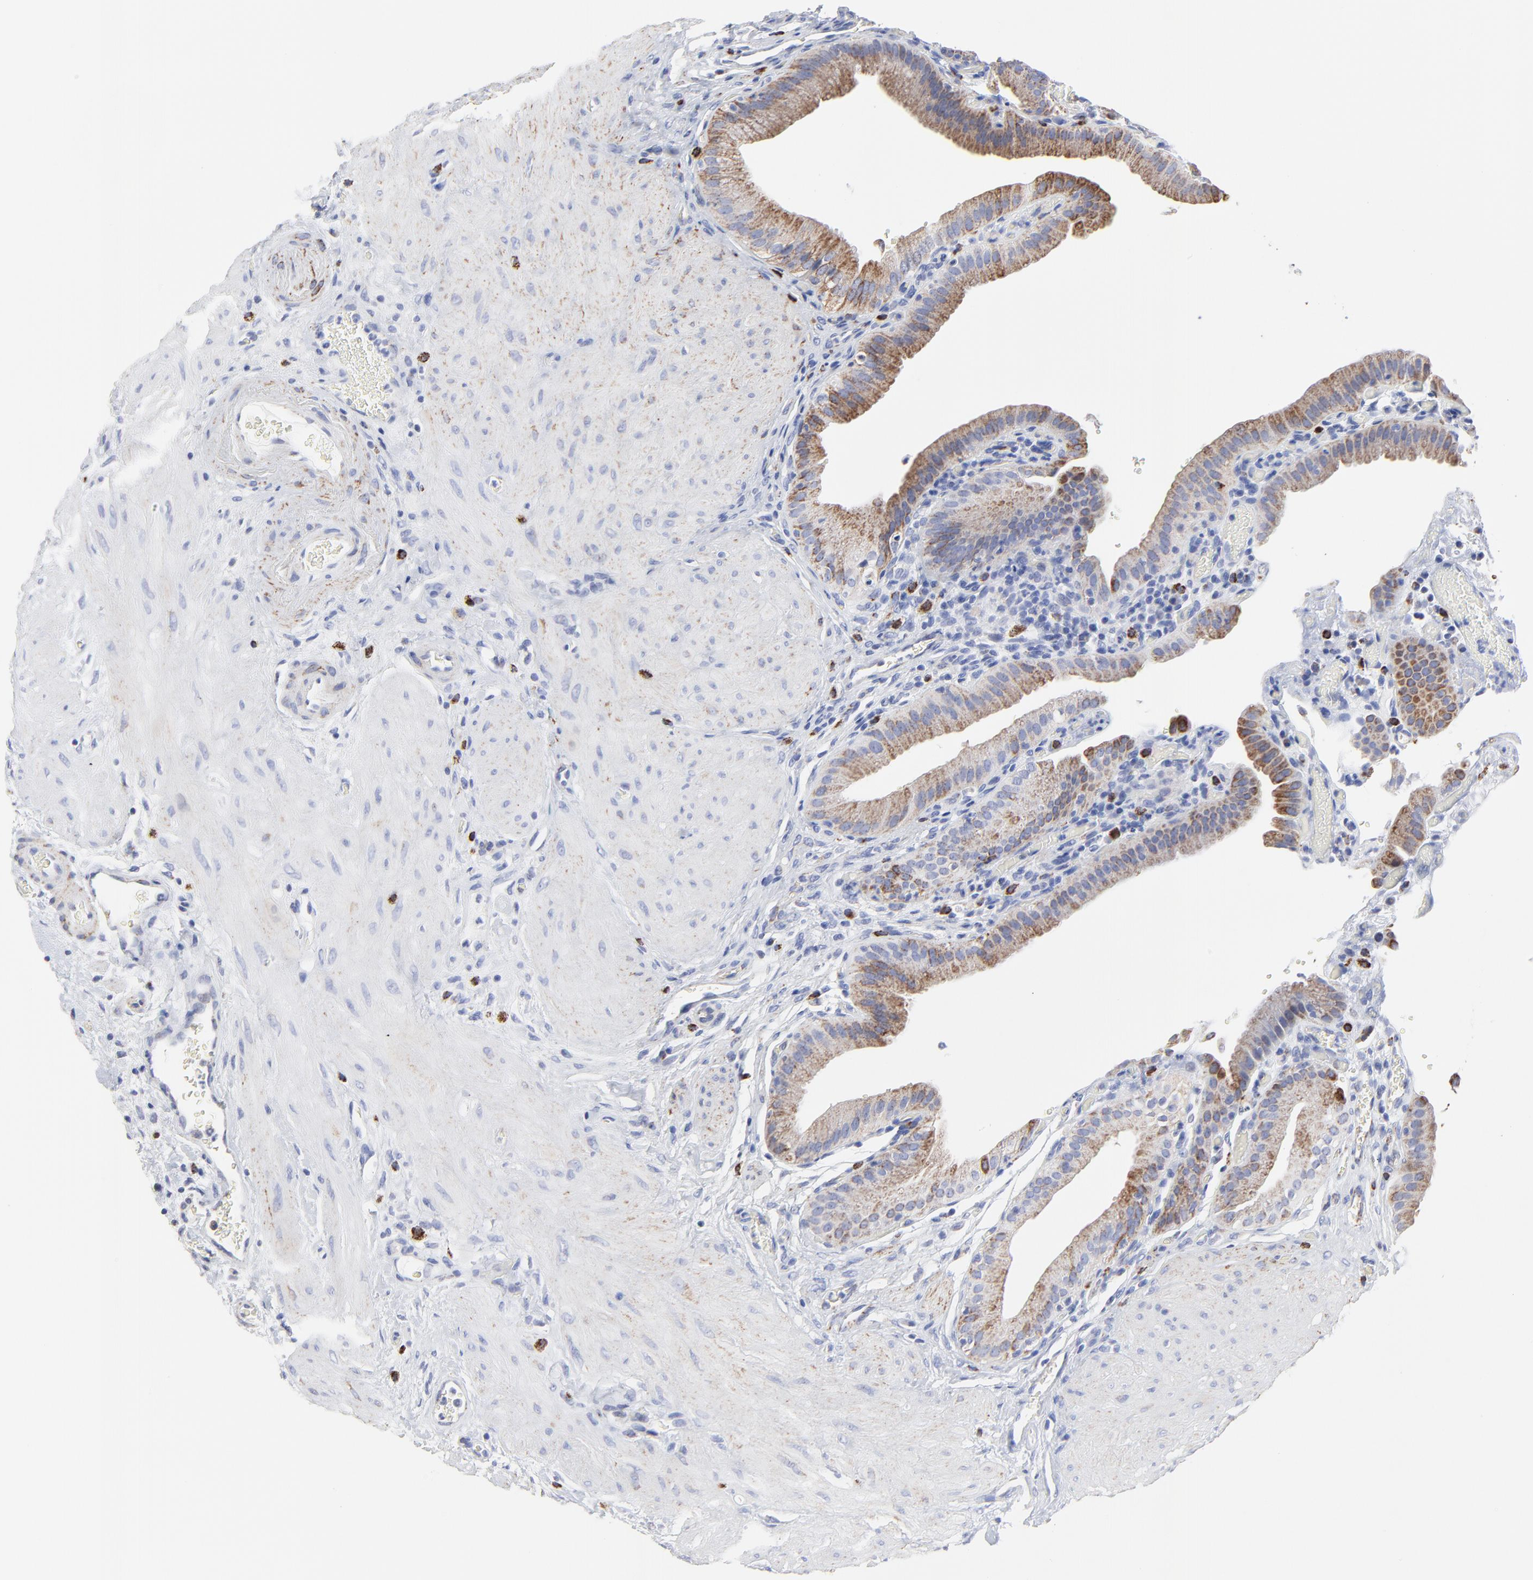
{"staining": {"intensity": "moderate", "quantity": ">75%", "location": "cytoplasmic/membranous"}, "tissue": "gallbladder", "cell_type": "Glandular cells", "image_type": "normal", "snomed": [{"axis": "morphology", "description": "Normal tissue, NOS"}, {"axis": "topography", "description": "Gallbladder"}], "caption": "IHC image of unremarkable human gallbladder stained for a protein (brown), which demonstrates medium levels of moderate cytoplasmic/membranous positivity in approximately >75% of glandular cells.", "gene": "PINK1", "patient": {"sex": "female", "age": 75}}